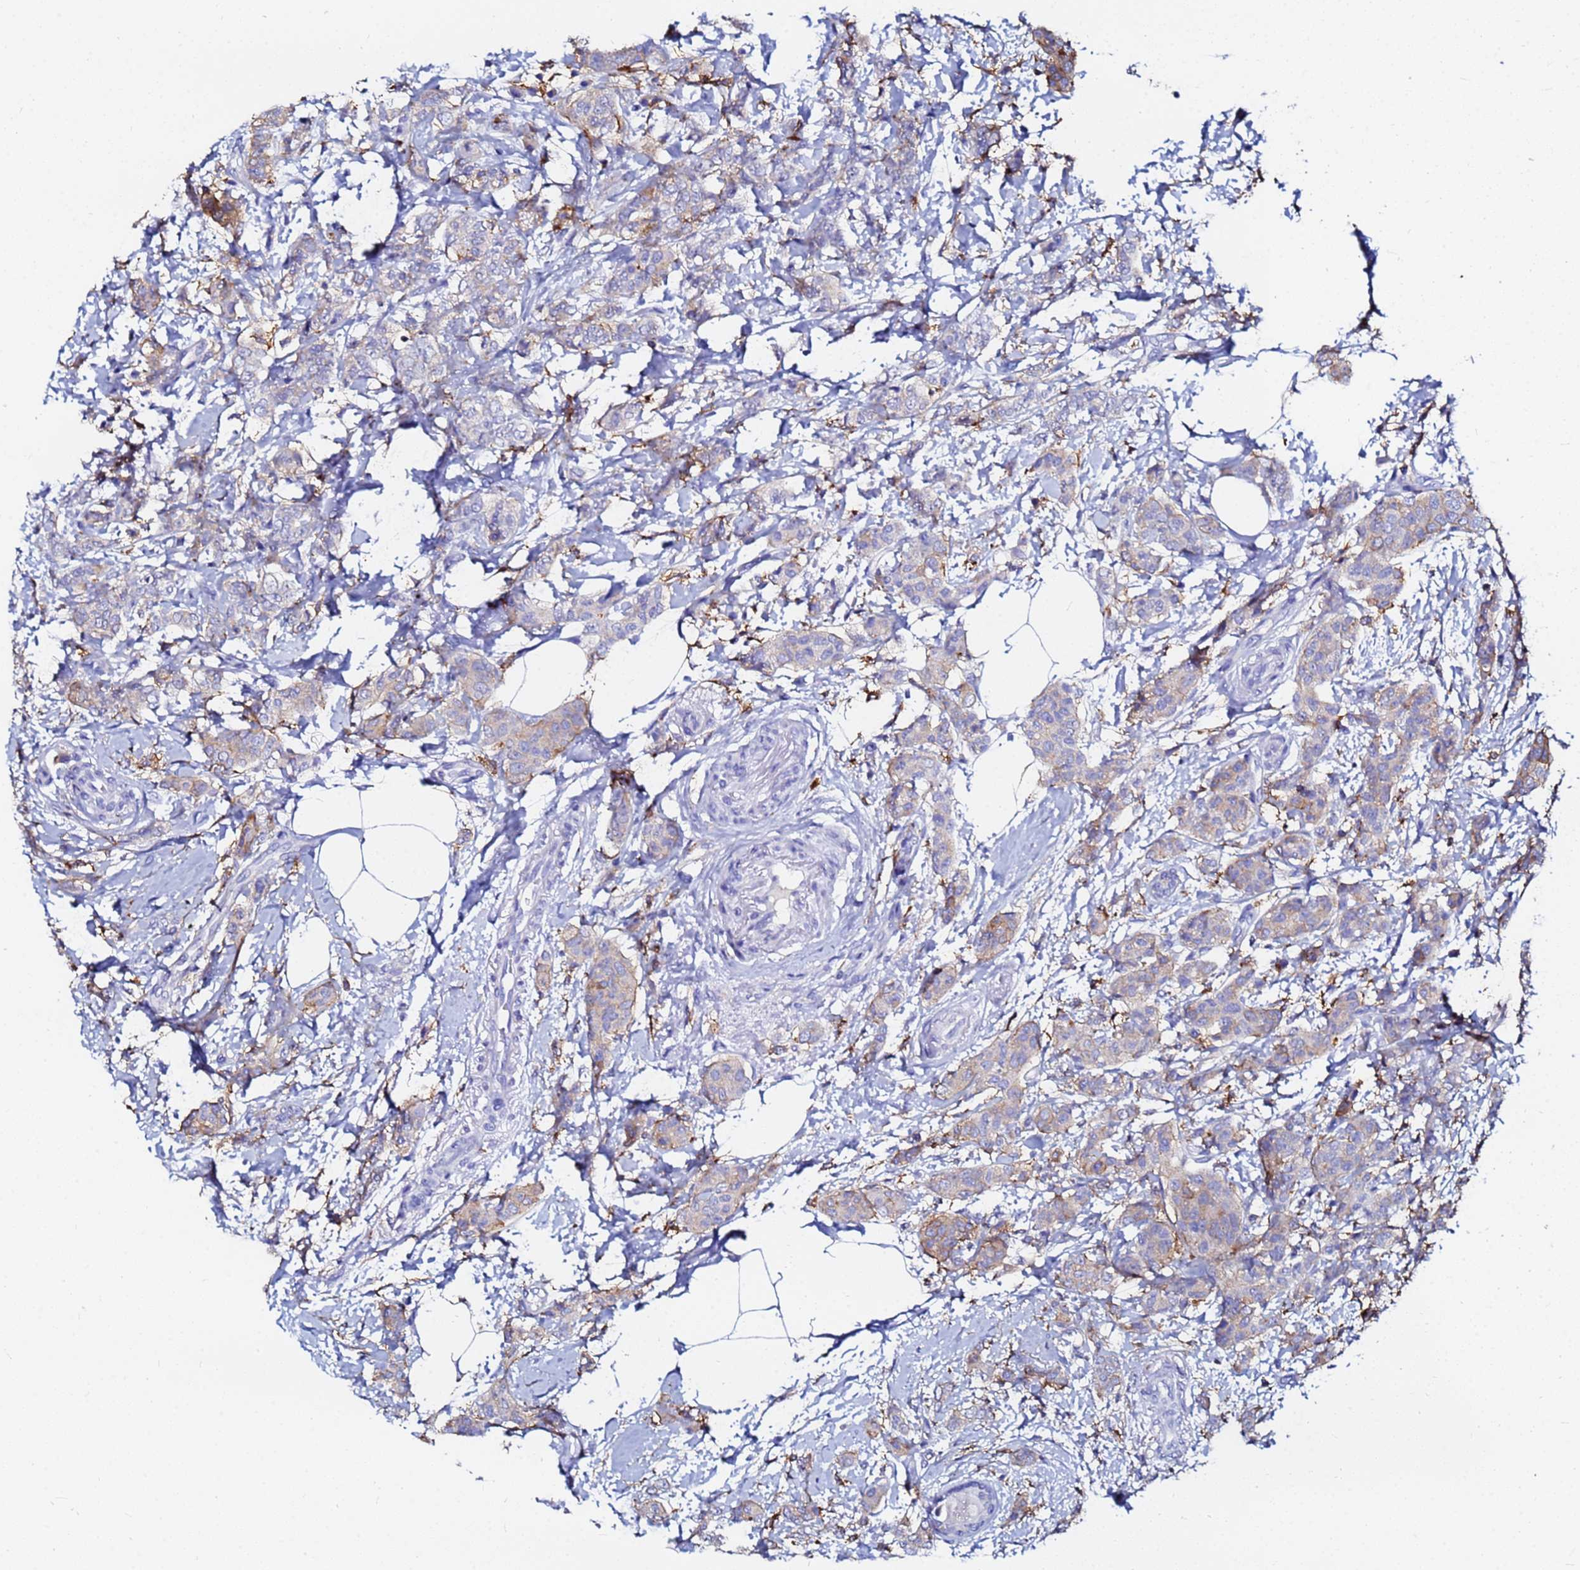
{"staining": {"intensity": "weak", "quantity": "25%-75%", "location": "cytoplasmic/membranous"}, "tissue": "breast cancer", "cell_type": "Tumor cells", "image_type": "cancer", "snomed": [{"axis": "morphology", "description": "Duct carcinoma"}, {"axis": "topography", "description": "Breast"}], "caption": "High-magnification brightfield microscopy of breast cancer stained with DAB (brown) and counterstained with hematoxylin (blue). tumor cells exhibit weak cytoplasmic/membranous staining is appreciated in about25%-75% of cells. The staining was performed using DAB to visualize the protein expression in brown, while the nuclei were stained in blue with hematoxylin (Magnification: 20x).", "gene": "BASP1", "patient": {"sex": "female", "age": 72}}